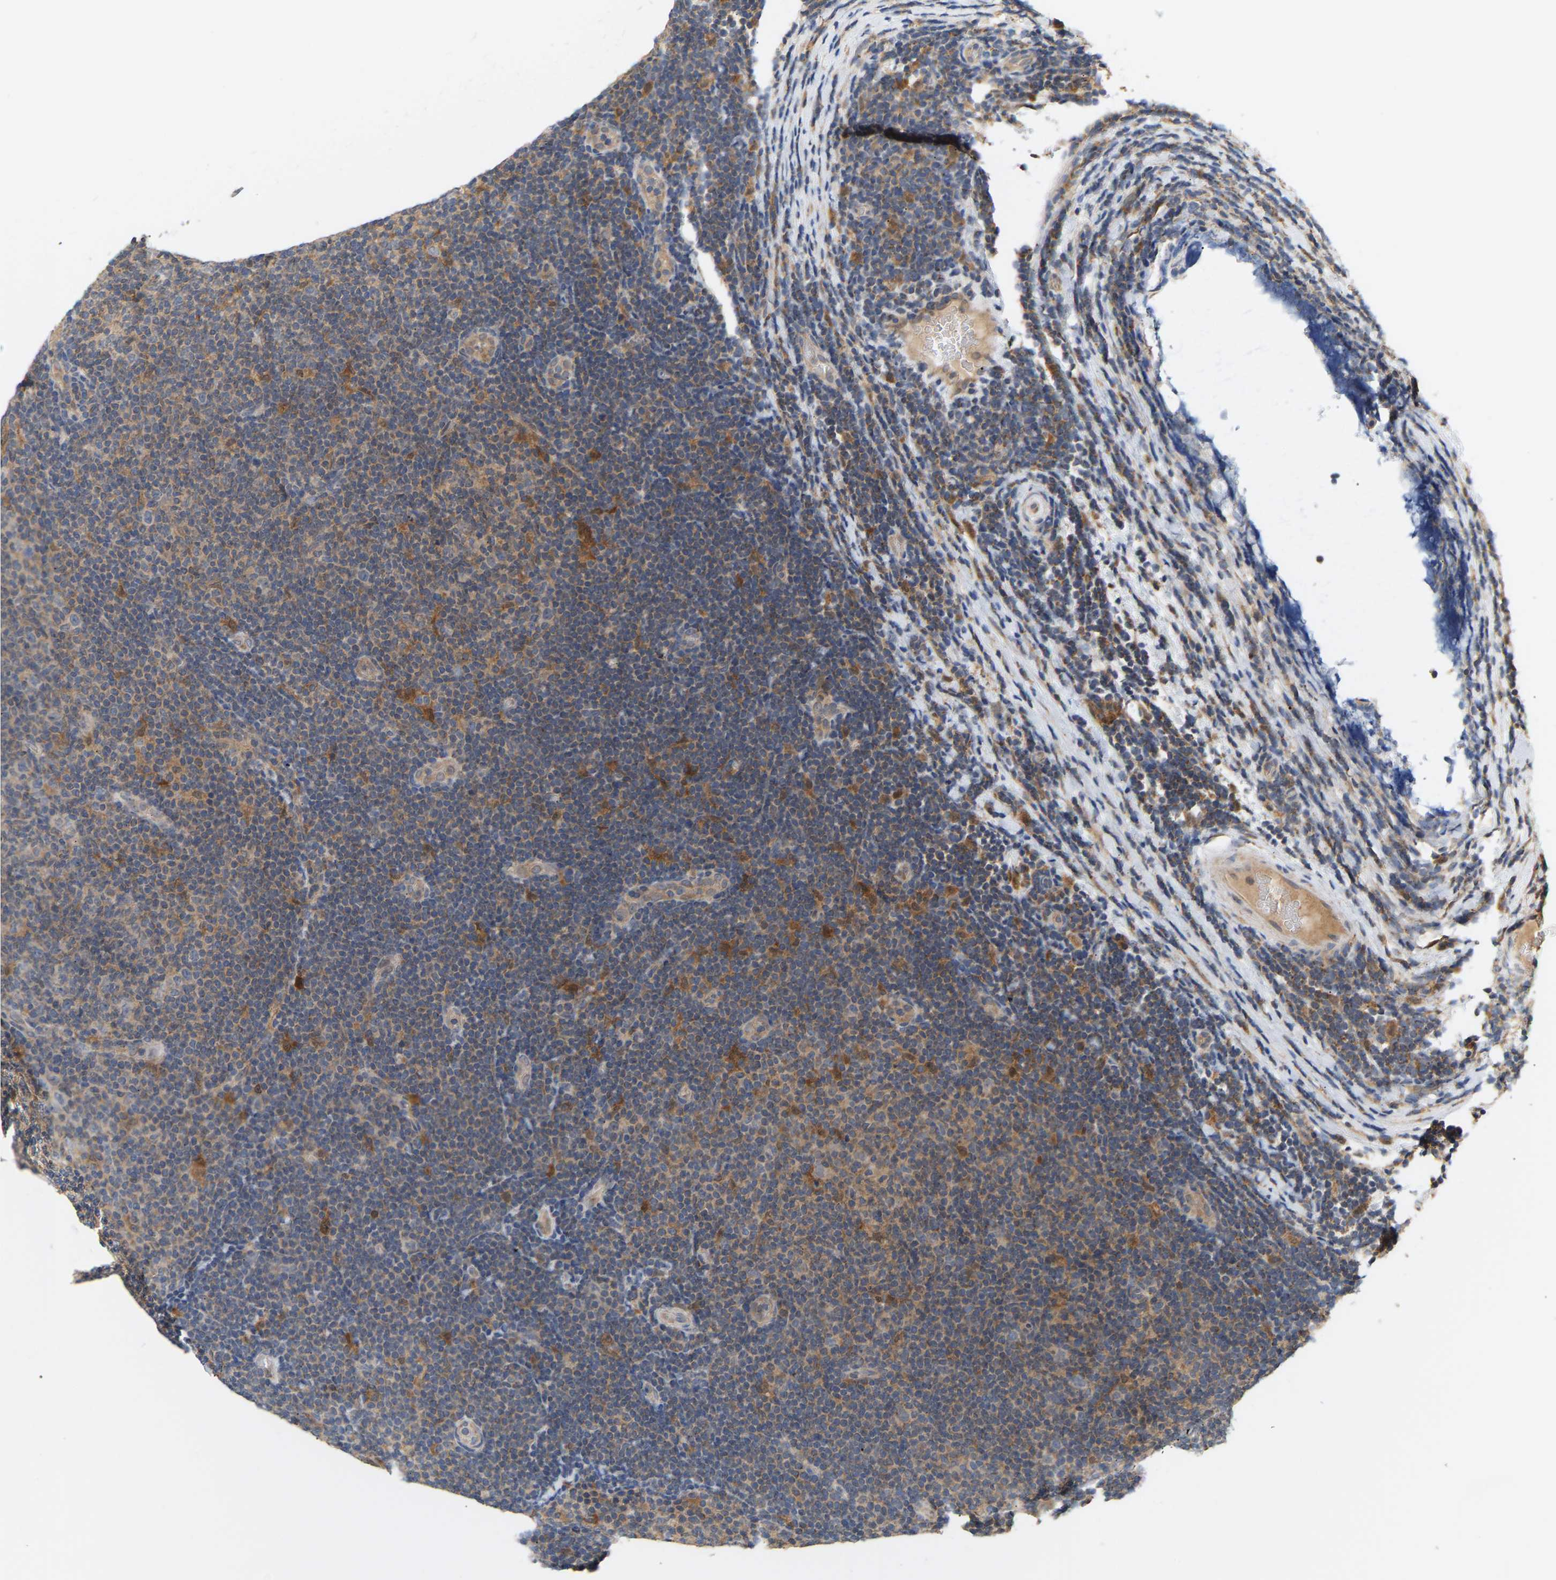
{"staining": {"intensity": "weak", "quantity": "25%-75%", "location": "cytoplasmic/membranous"}, "tissue": "lymphoma", "cell_type": "Tumor cells", "image_type": "cancer", "snomed": [{"axis": "morphology", "description": "Malignant lymphoma, non-Hodgkin's type, Low grade"}, {"axis": "topography", "description": "Lymph node"}], "caption": "Brown immunohistochemical staining in malignant lymphoma, non-Hodgkin's type (low-grade) exhibits weak cytoplasmic/membranous expression in approximately 25%-75% of tumor cells.", "gene": "TPMT", "patient": {"sex": "male", "age": 83}}